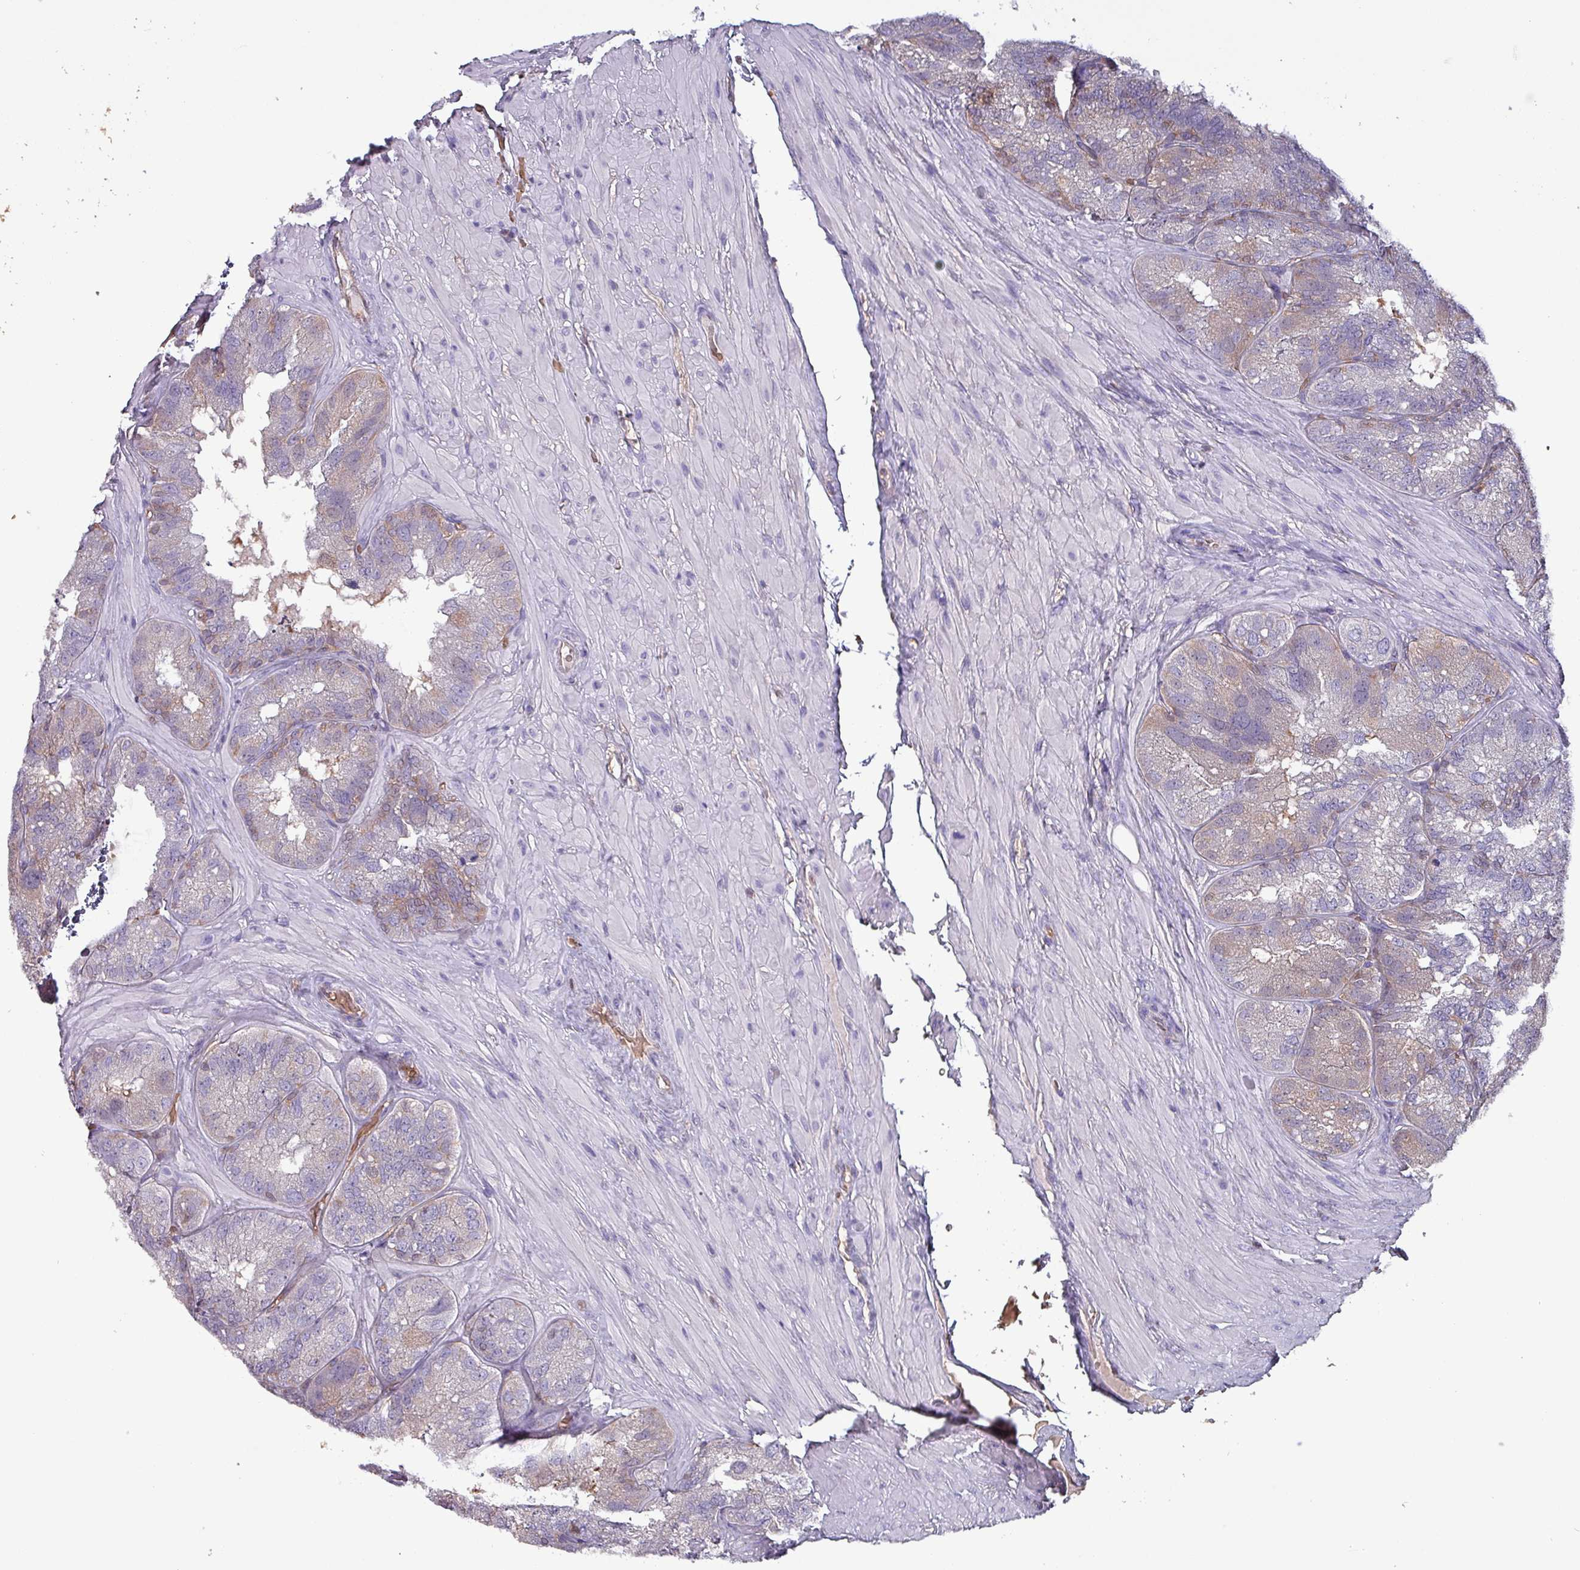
{"staining": {"intensity": "moderate", "quantity": "<25%", "location": "cytoplasmic/membranous,nuclear"}, "tissue": "seminal vesicle", "cell_type": "Glandular cells", "image_type": "normal", "snomed": [{"axis": "morphology", "description": "Normal tissue, NOS"}, {"axis": "topography", "description": "Seminal veicle"}], "caption": "Immunohistochemical staining of unremarkable human seminal vesicle reveals low levels of moderate cytoplasmic/membranous,nuclear expression in approximately <25% of glandular cells.", "gene": "PSMB8", "patient": {"sex": "male", "age": 58}}